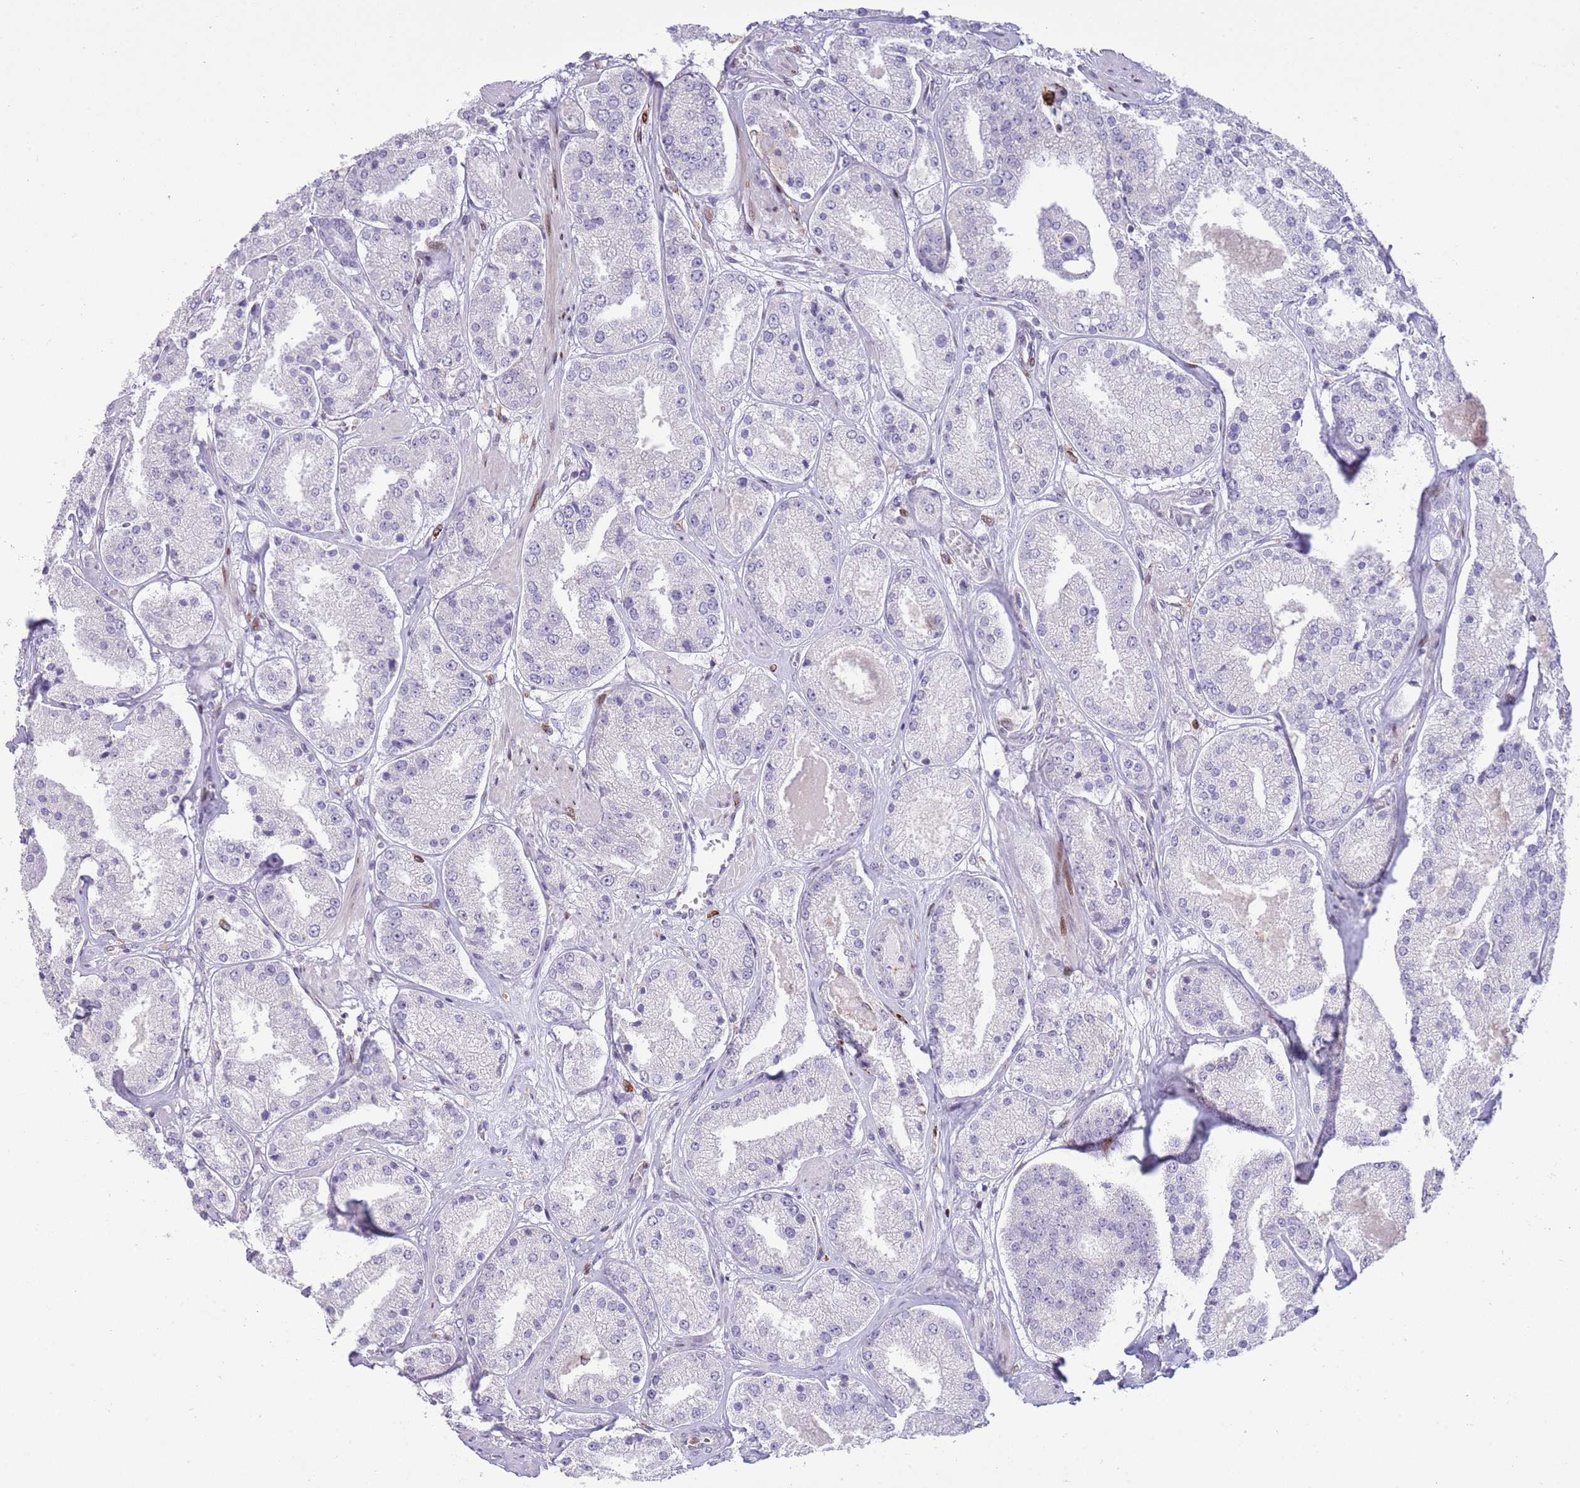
{"staining": {"intensity": "negative", "quantity": "none", "location": "none"}, "tissue": "prostate cancer", "cell_type": "Tumor cells", "image_type": "cancer", "snomed": [{"axis": "morphology", "description": "Adenocarcinoma, High grade"}, {"axis": "topography", "description": "Prostate"}], "caption": "Immunohistochemistry (IHC) of prostate high-grade adenocarcinoma reveals no positivity in tumor cells.", "gene": "ANO8", "patient": {"sex": "male", "age": 63}}